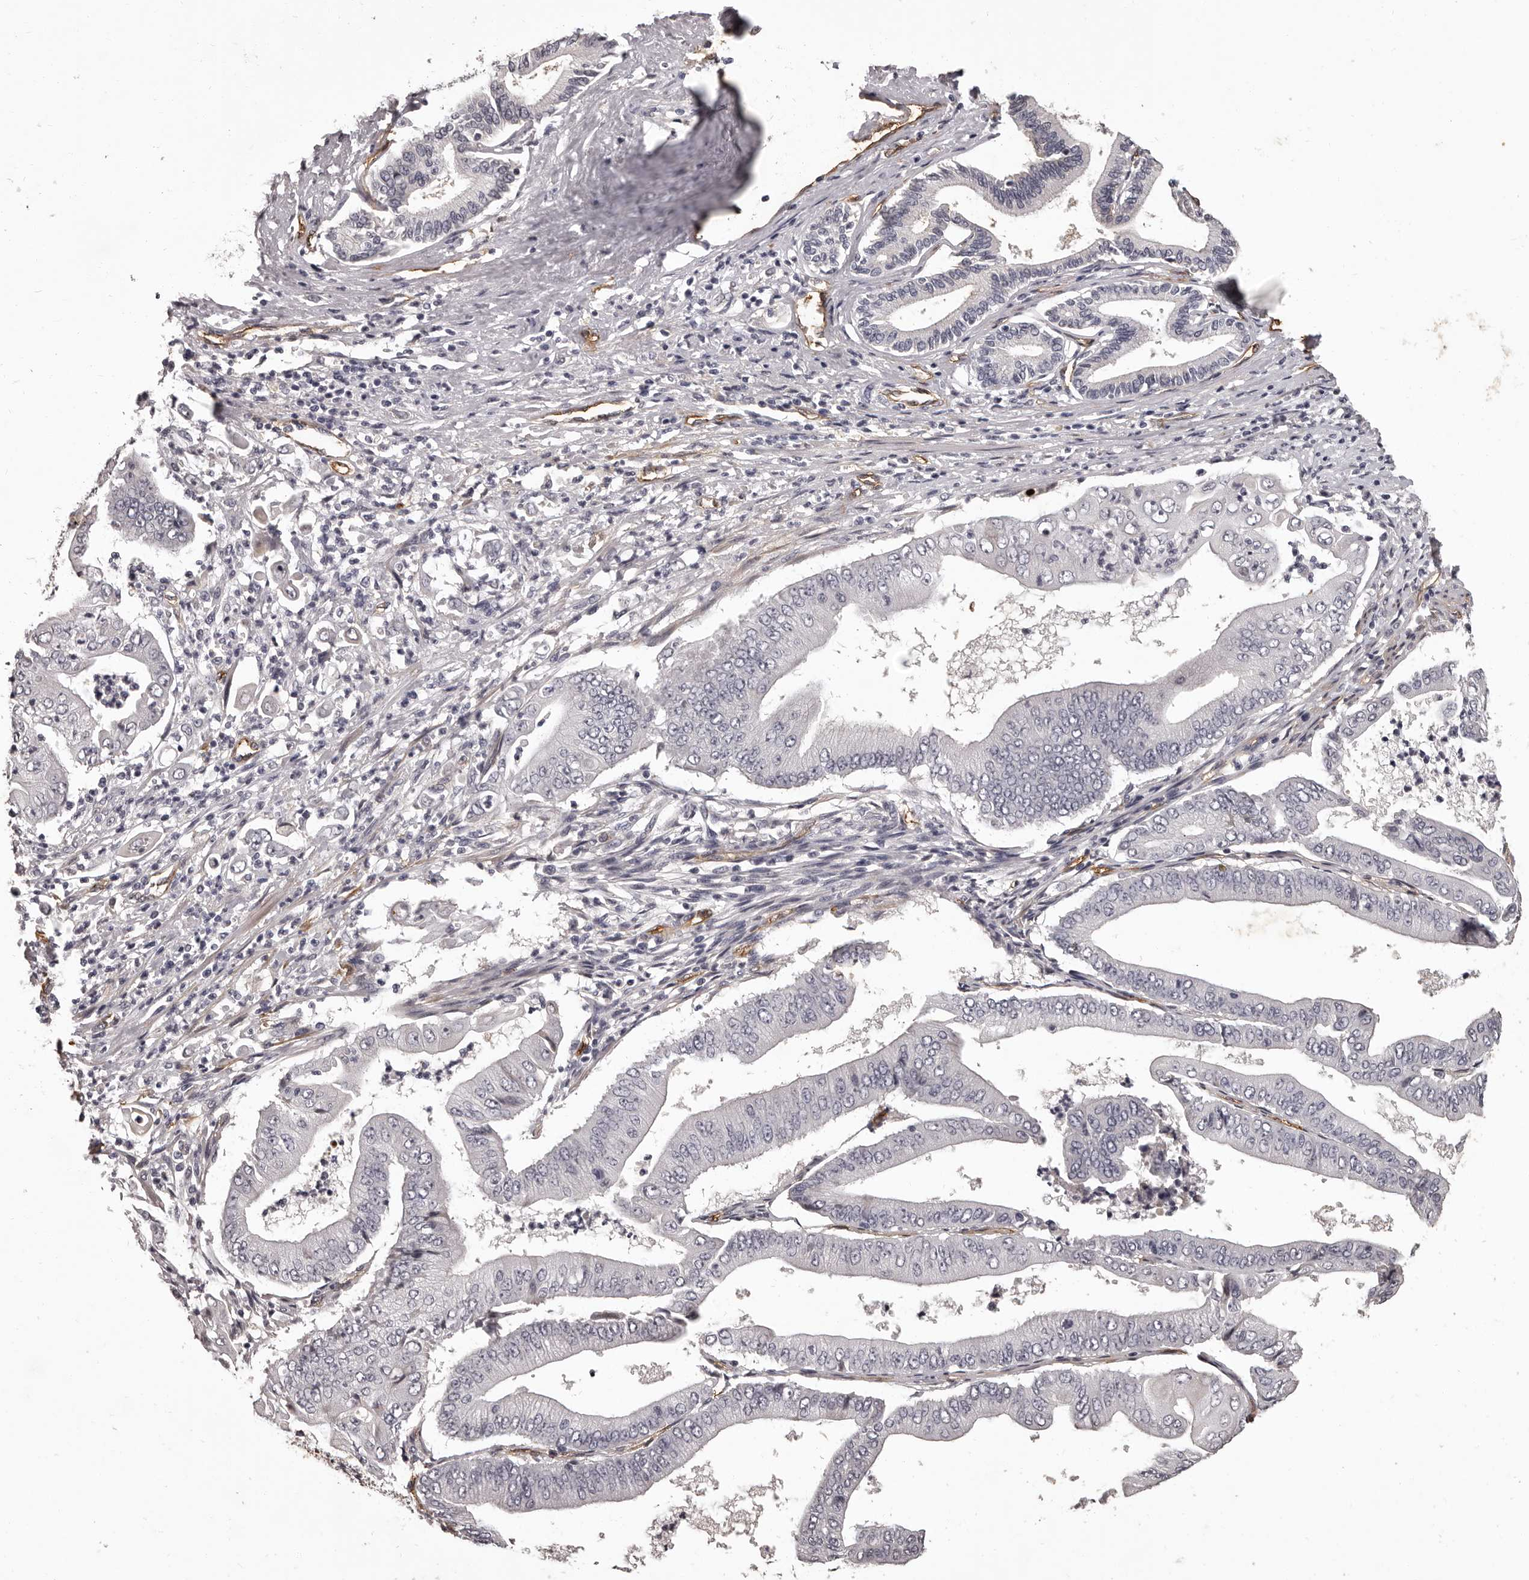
{"staining": {"intensity": "negative", "quantity": "none", "location": "none"}, "tissue": "pancreatic cancer", "cell_type": "Tumor cells", "image_type": "cancer", "snomed": [{"axis": "morphology", "description": "Adenocarcinoma, NOS"}, {"axis": "topography", "description": "Pancreas"}], "caption": "Immunohistochemistry (IHC) photomicrograph of human adenocarcinoma (pancreatic) stained for a protein (brown), which displays no expression in tumor cells.", "gene": "GPR78", "patient": {"sex": "female", "age": 77}}